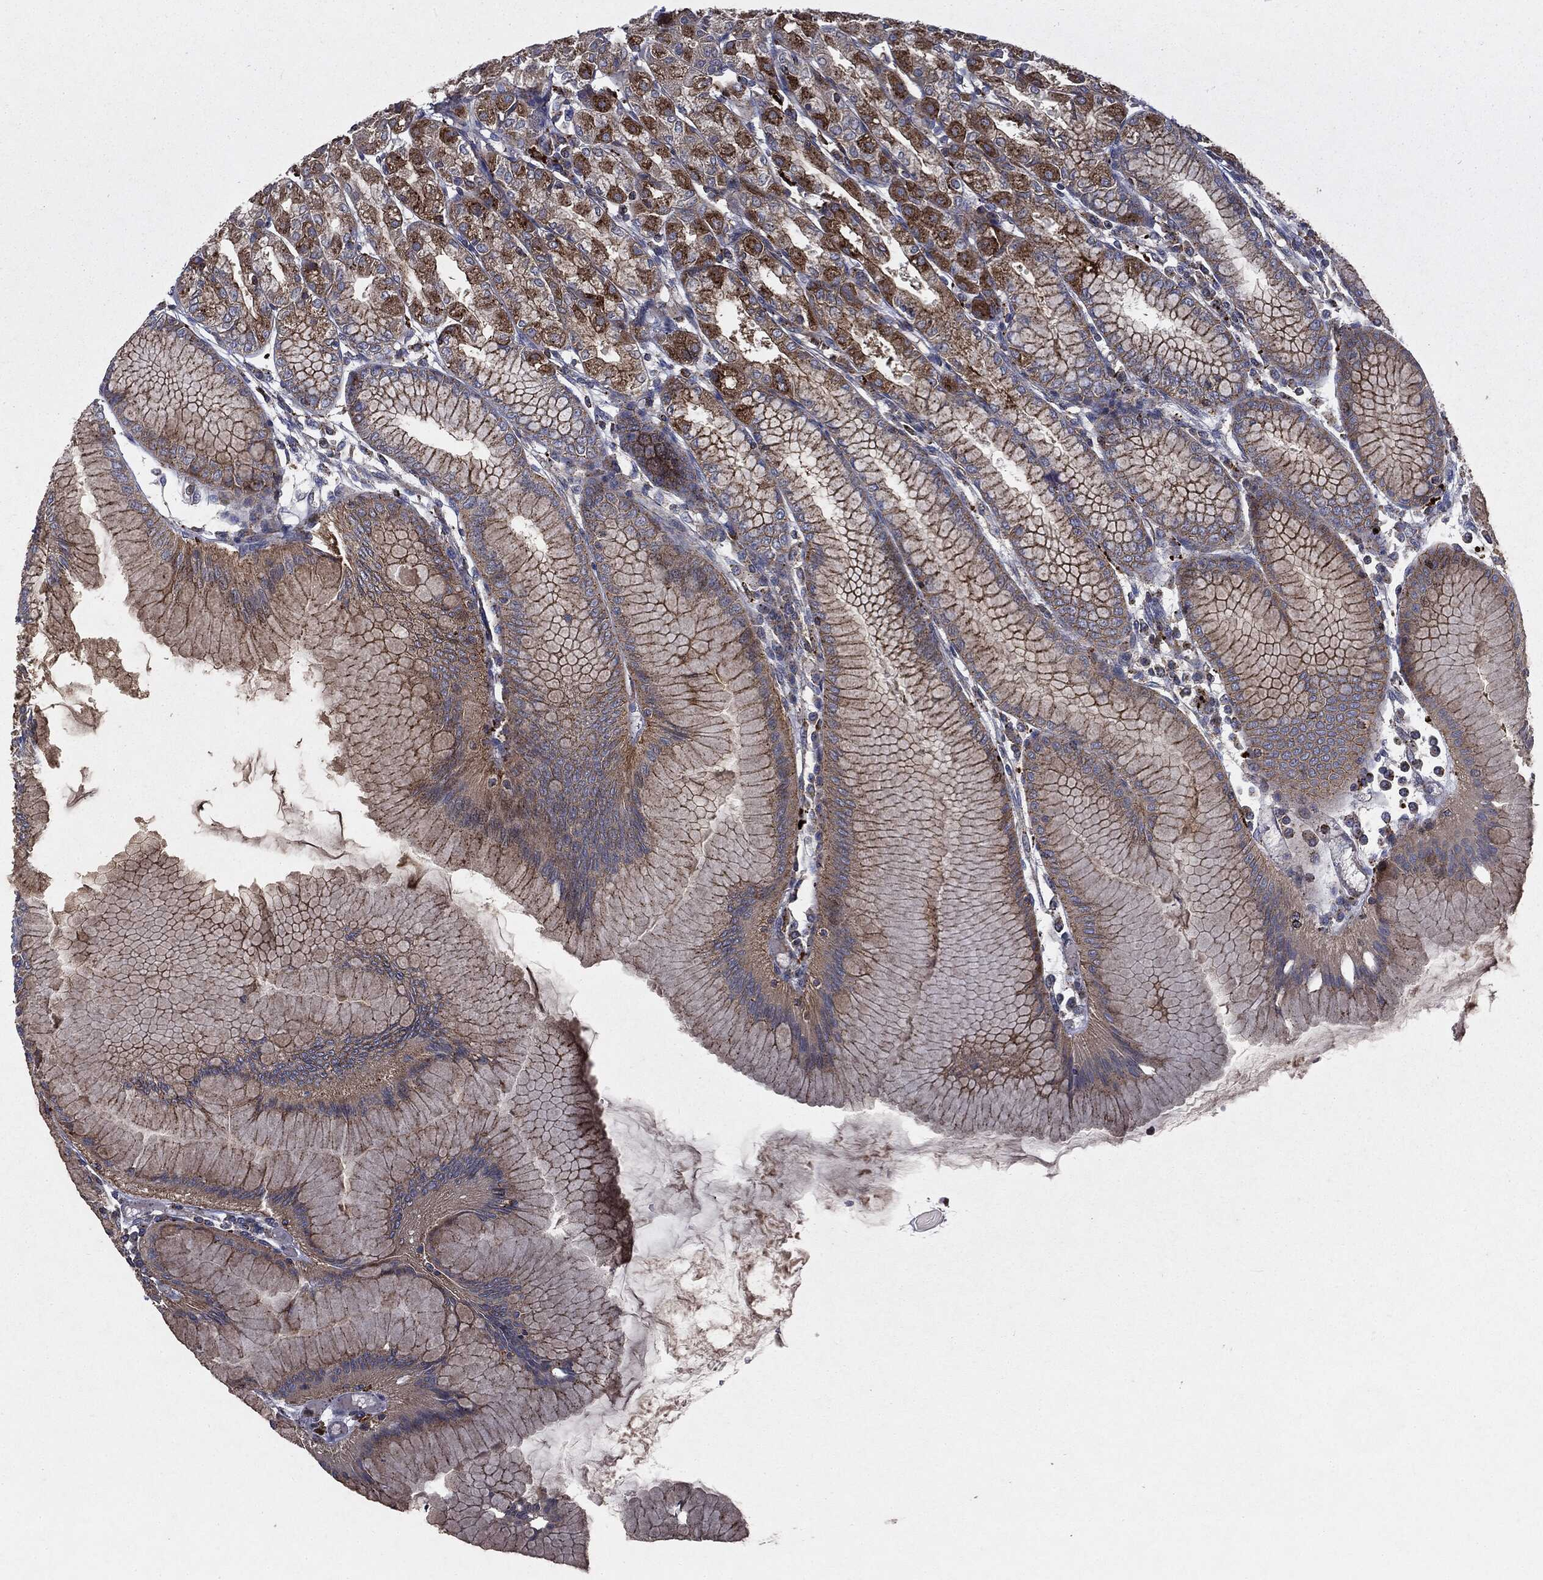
{"staining": {"intensity": "strong", "quantity": "25%-75%", "location": "cytoplasmic/membranous"}, "tissue": "stomach", "cell_type": "Glandular cells", "image_type": "normal", "snomed": [{"axis": "morphology", "description": "Normal tissue, NOS"}, {"axis": "topography", "description": "Stomach"}], "caption": "IHC image of unremarkable human stomach stained for a protein (brown), which displays high levels of strong cytoplasmic/membranous expression in about 25%-75% of glandular cells.", "gene": "CTSA", "patient": {"sex": "female", "age": 57}}